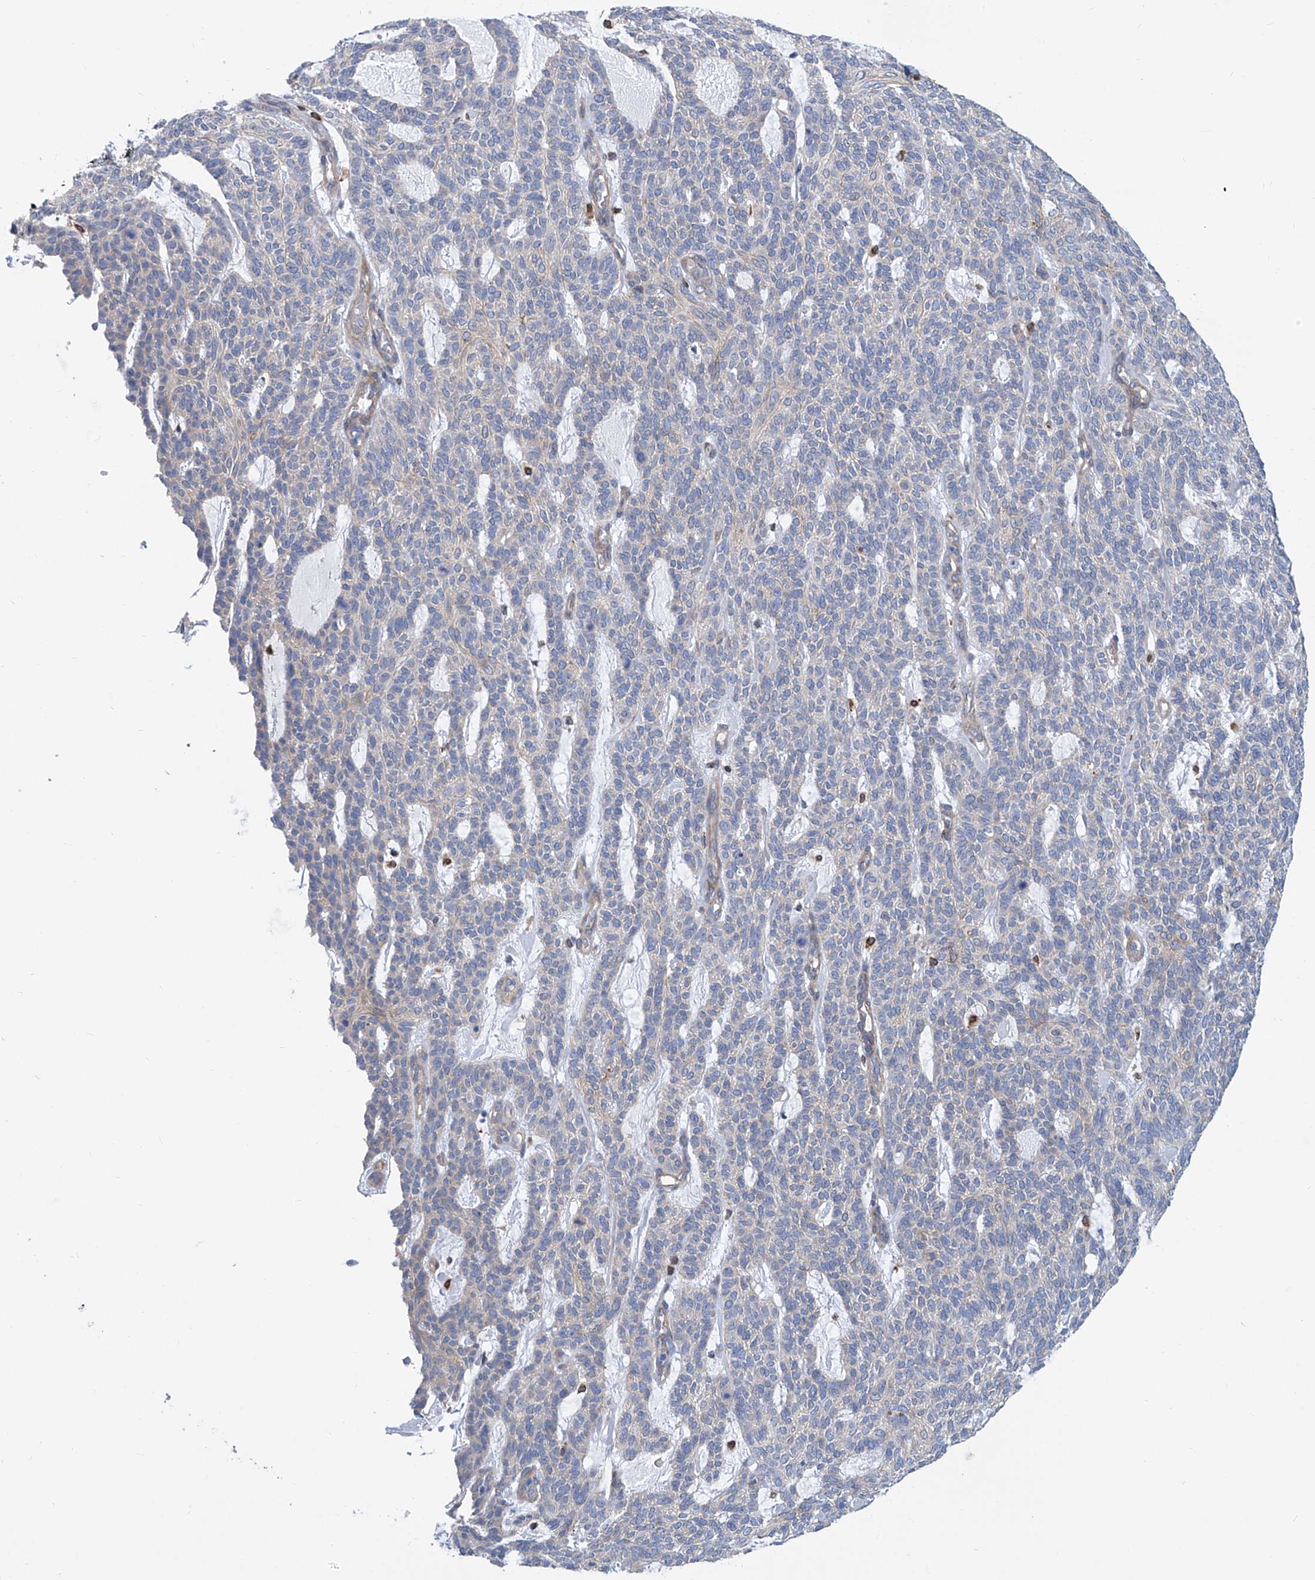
{"staining": {"intensity": "negative", "quantity": "none", "location": "none"}, "tissue": "skin cancer", "cell_type": "Tumor cells", "image_type": "cancer", "snomed": [{"axis": "morphology", "description": "Squamous cell carcinoma, NOS"}, {"axis": "topography", "description": "Skin"}], "caption": "High magnification brightfield microscopy of skin cancer stained with DAB (brown) and counterstained with hematoxylin (blue): tumor cells show no significant staining. (DAB IHC, high magnification).", "gene": "TNN", "patient": {"sex": "female", "age": 90}}